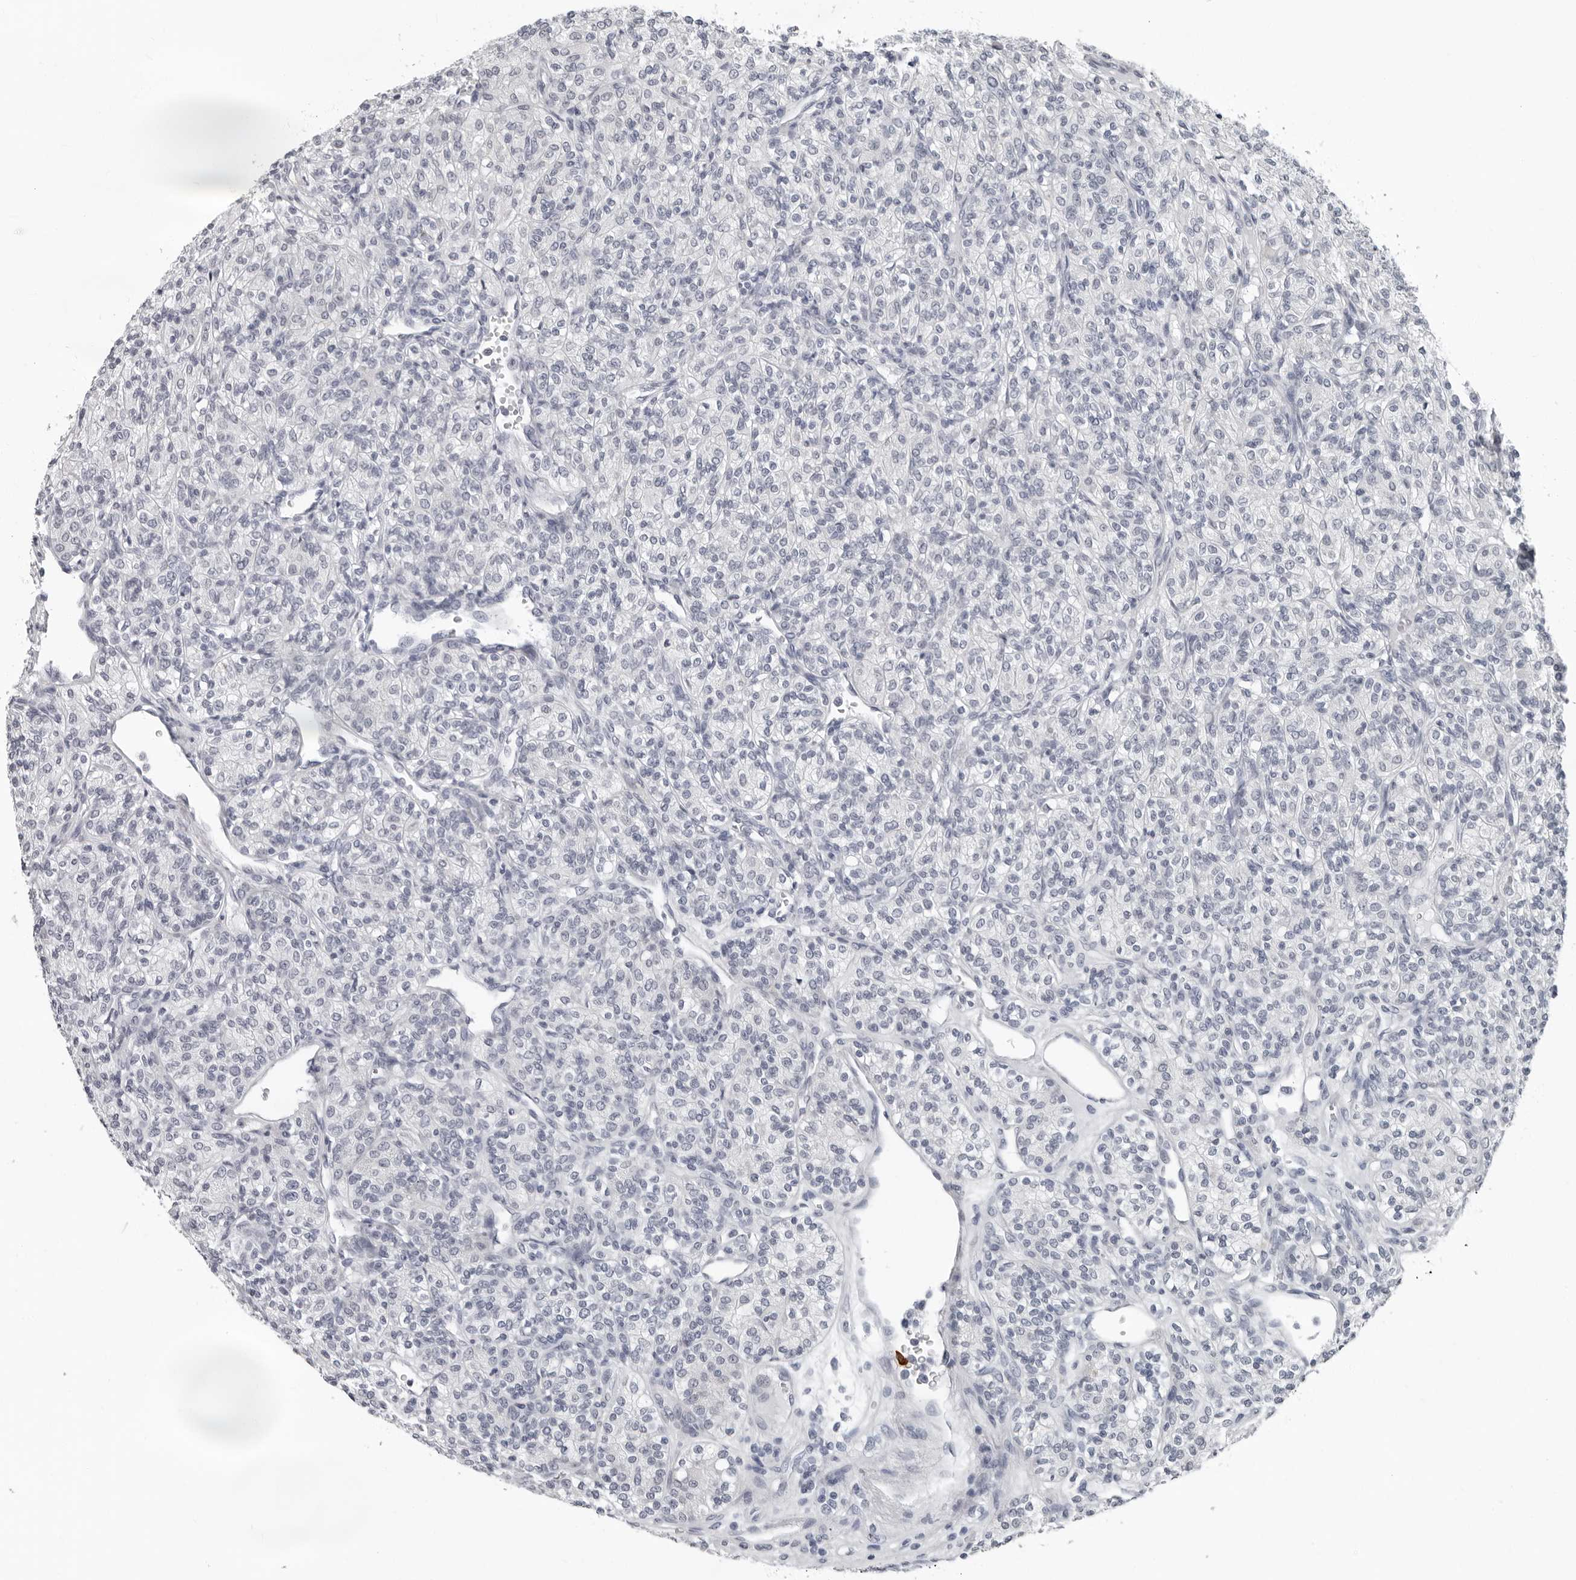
{"staining": {"intensity": "negative", "quantity": "none", "location": "none"}, "tissue": "renal cancer", "cell_type": "Tumor cells", "image_type": "cancer", "snomed": [{"axis": "morphology", "description": "Adenocarcinoma, NOS"}, {"axis": "topography", "description": "Kidney"}], "caption": "Photomicrograph shows no significant protein expression in tumor cells of adenocarcinoma (renal).", "gene": "CCDC28B", "patient": {"sex": "male", "age": 77}}